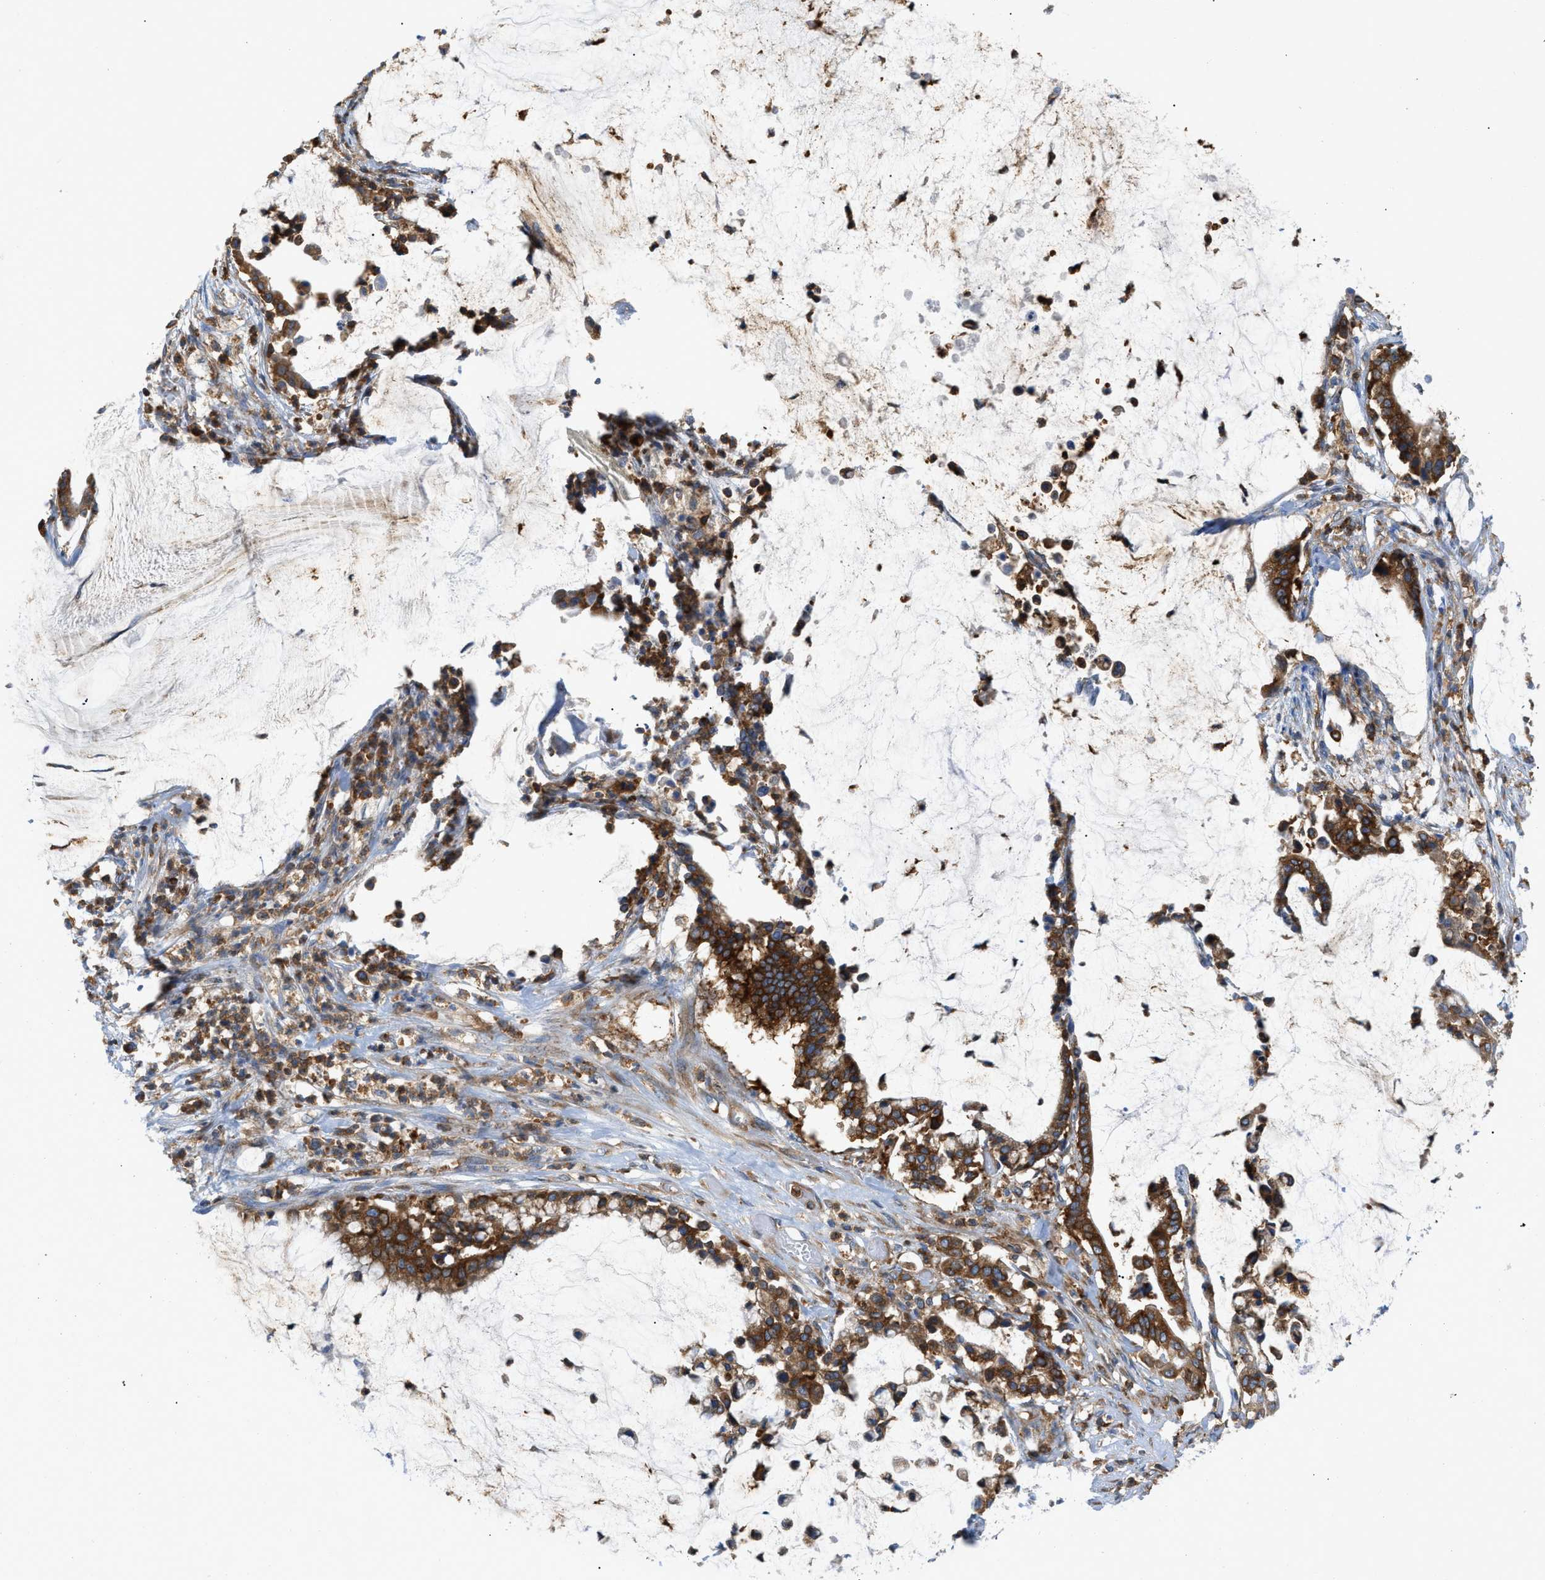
{"staining": {"intensity": "strong", "quantity": ">75%", "location": "cytoplasmic/membranous"}, "tissue": "pancreatic cancer", "cell_type": "Tumor cells", "image_type": "cancer", "snomed": [{"axis": "morphology", "description": "Adenocarcinoma, NOS"}, {"axis": "topography", "description": "Pancreas"}], "caption": "High-power microscopy captured an immunohistochemistry (IHC) histopathology image of pancreatic adenocarcinoma, revealing strong cytoplasmic/membranous expression in about >75% of tumor cells.", "gene": "GPAT4", "patient": {"sex": "male", "age": 41}}